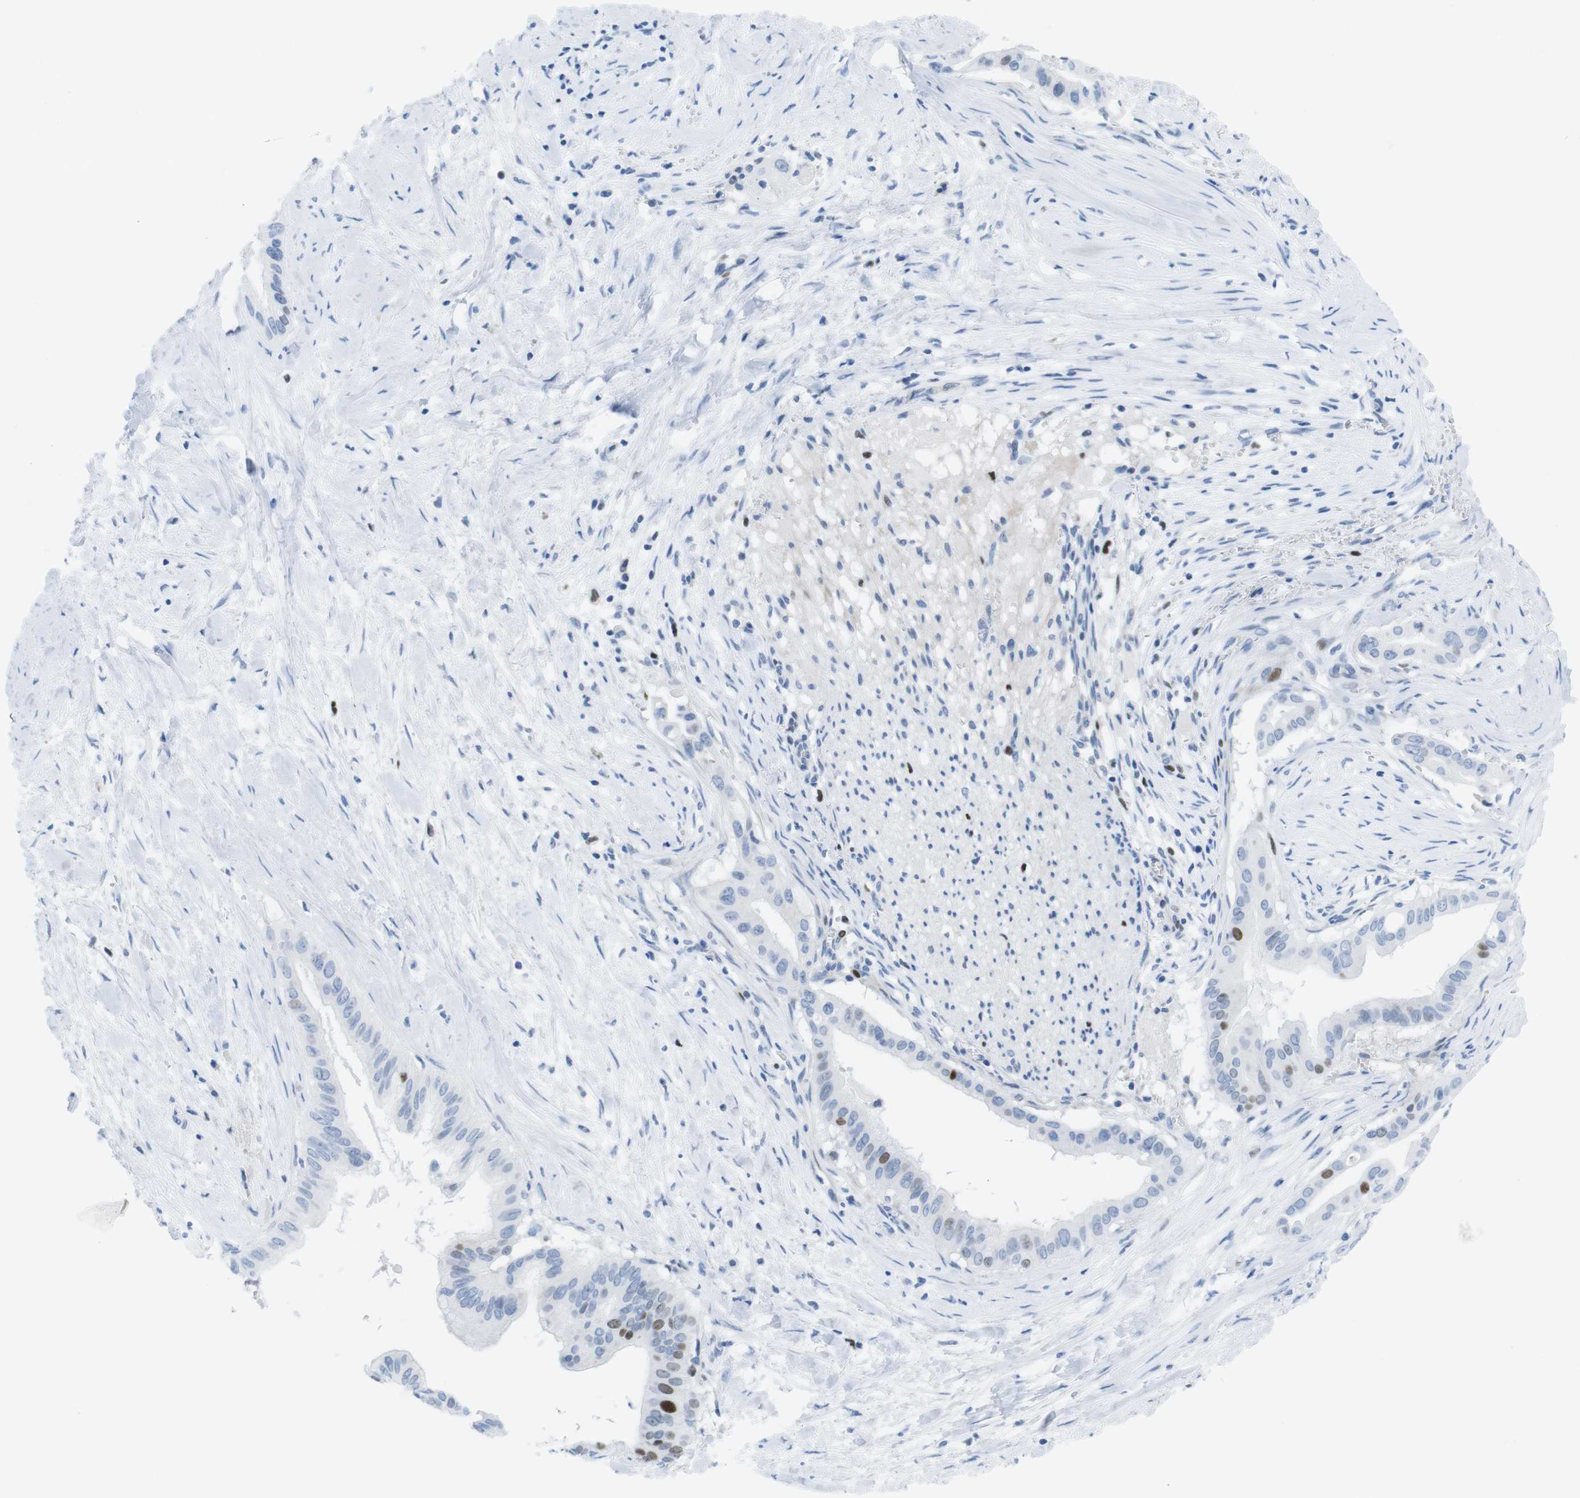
{"staining": {"intensity": "moderate", "quantity": "<25%", "location": "nuclear"}, "tissue": "pancreatic cancer", "cell_type": "Tumor cells", "image_type": "cancer", "snomed": [{"axis": "morphology", "description": "Adenocarcinoma, NOS"}, {"axis": "topography", "description": "Pancreas"}], "caption": "About <25% of tumor cells in pancreatic cancer (adenocarcinoma) display moderate nuclear protein staining as visualized by brown immunohistochemical staining.", "gene": "CHAF1A", "patient": {"sex": "male", "age": 55}}